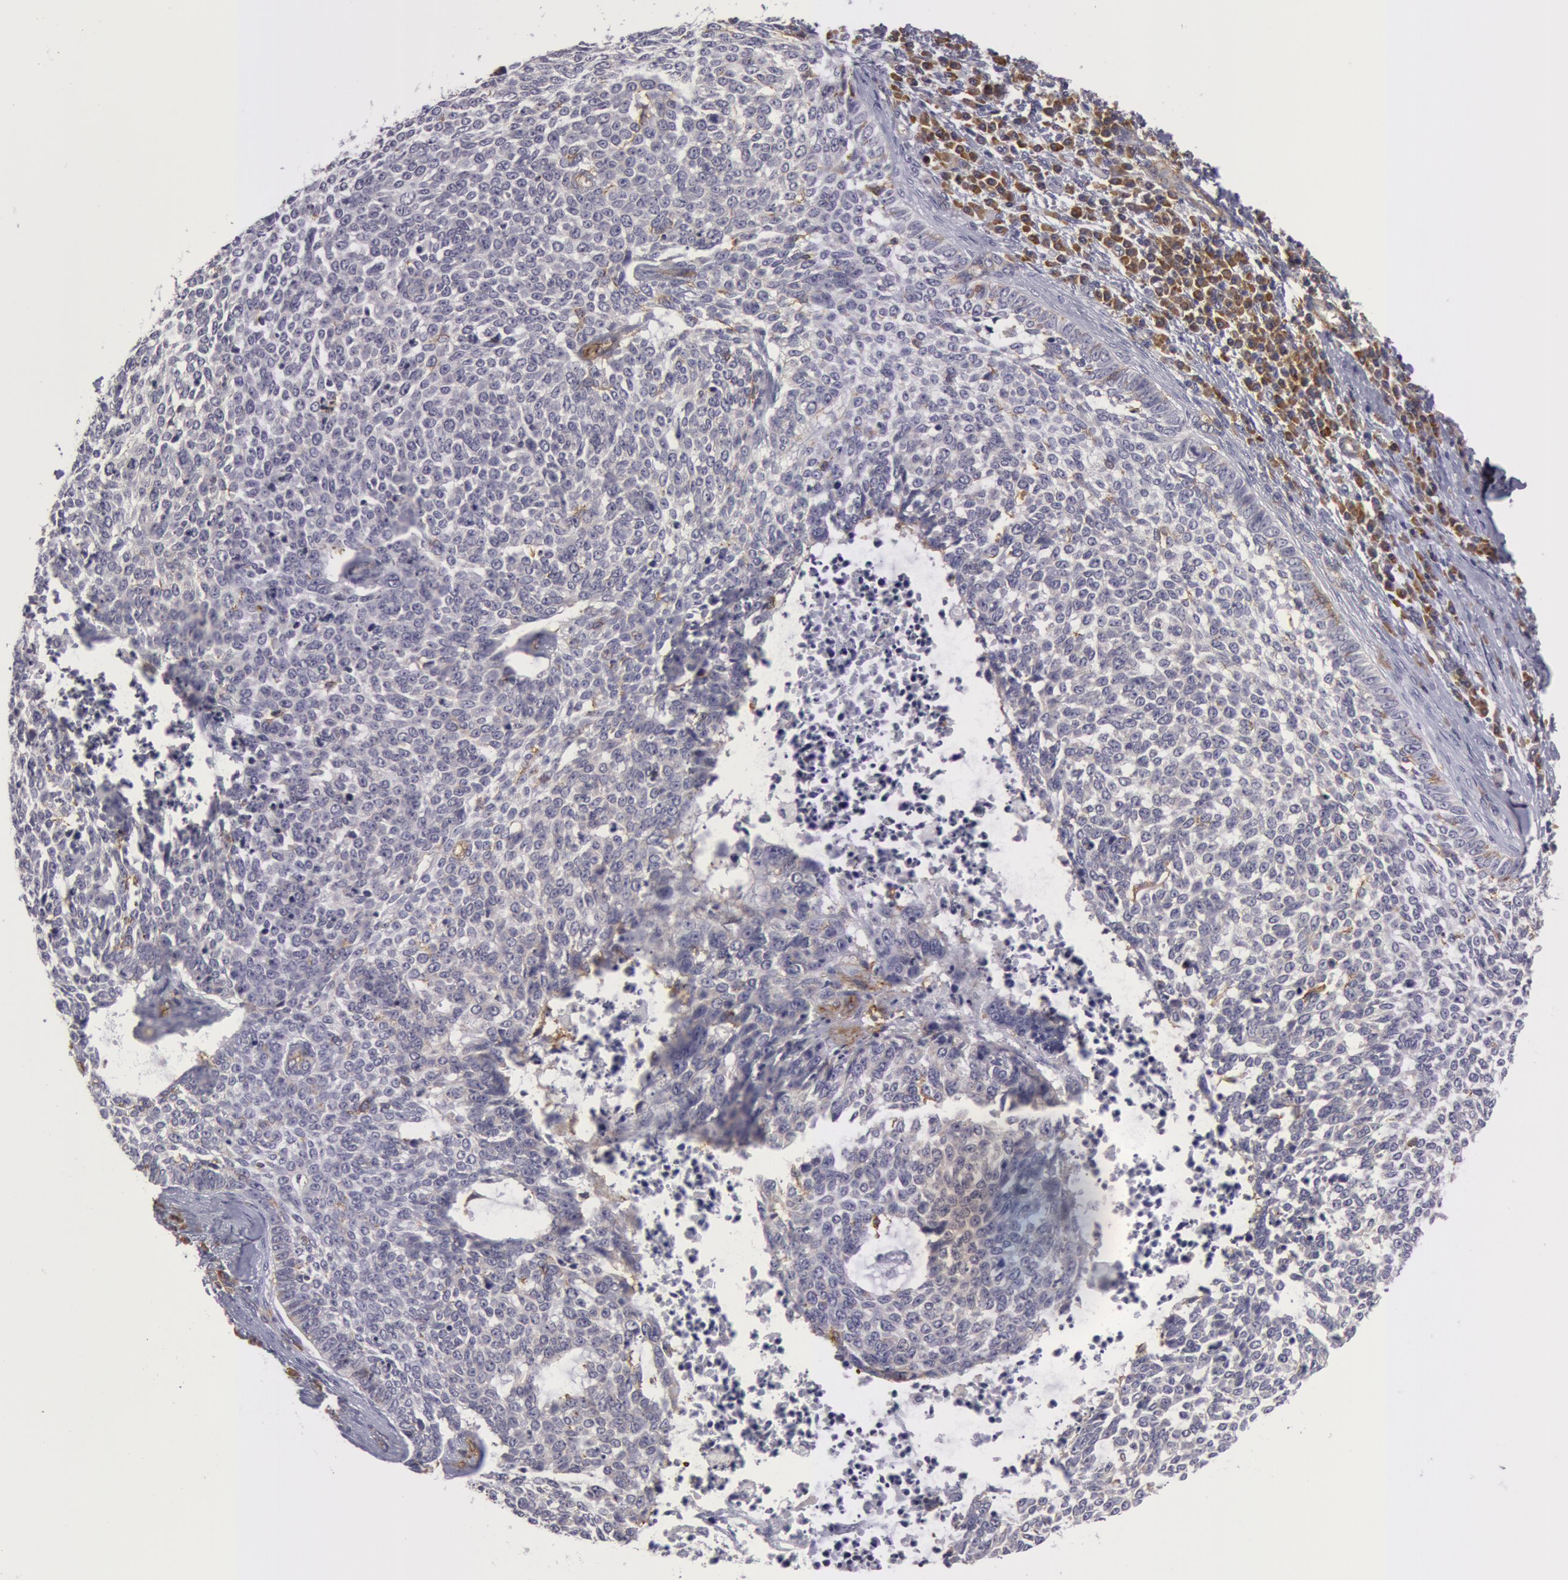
{"staining": {"intensity": "negative", "quantity": "none", "location": "none"}, "tissue": "skin cancer", "cell_type": "Tumor cells", "image_type": "cancer", "snomed": [{"axis": "morphology", "description": "Basal cell carcinoma"}, {"axis": "topography", "description": "Skin"}], "caption": "IHC image of human skin cancer (basal cell carcinoma) stained for a protein (brown), which exhibits no positivity in tumor cells.", "gene": "IL23A", "patient": {"sex": "female", "age": 89}}